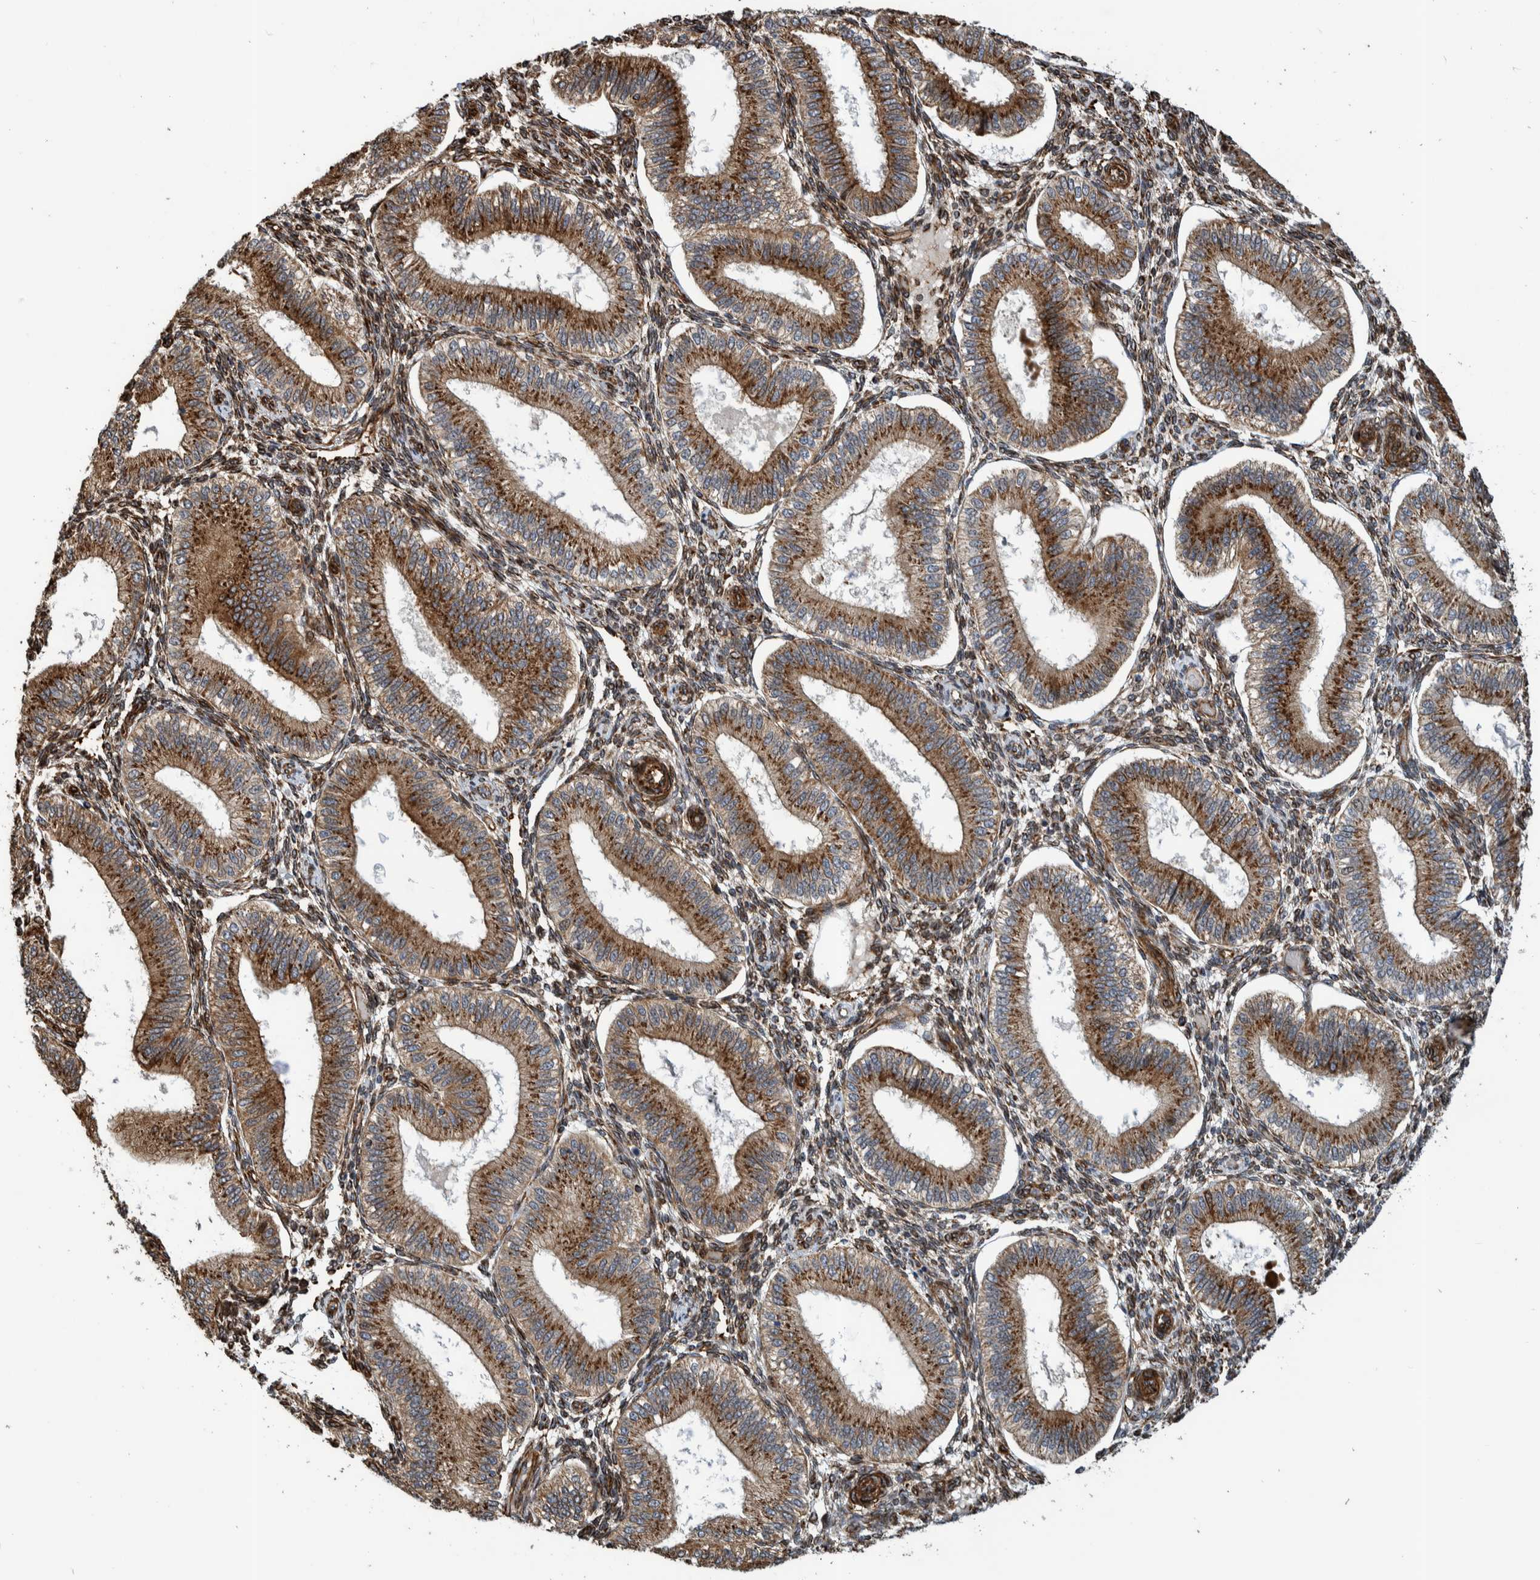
{"staining": {"intensity": "moderate", "quantity": "25%-75%", "location": "cytoplasmic/membranous"}, "tissue": "endometrium", "cell_type": "Cells in endometrial stroma", "image_type": "normal", "snomed": [{"axis": "morphology", "description": "Normal tissue, NOS"}, {"axis": "topography", "description": "Endometrium"}], "caption": "Immunohistochemistry (IHC) (DAB) staining of normal endometrium exhibits moderate cytoplasmic/membranous protein staining in about 25%-75% of cells in endometrial stroma. The protein is shown in brown color, while the nuclei are stained blue.", "gene": "CCDC57", "patient": {"sex": "female", "age": 39}}